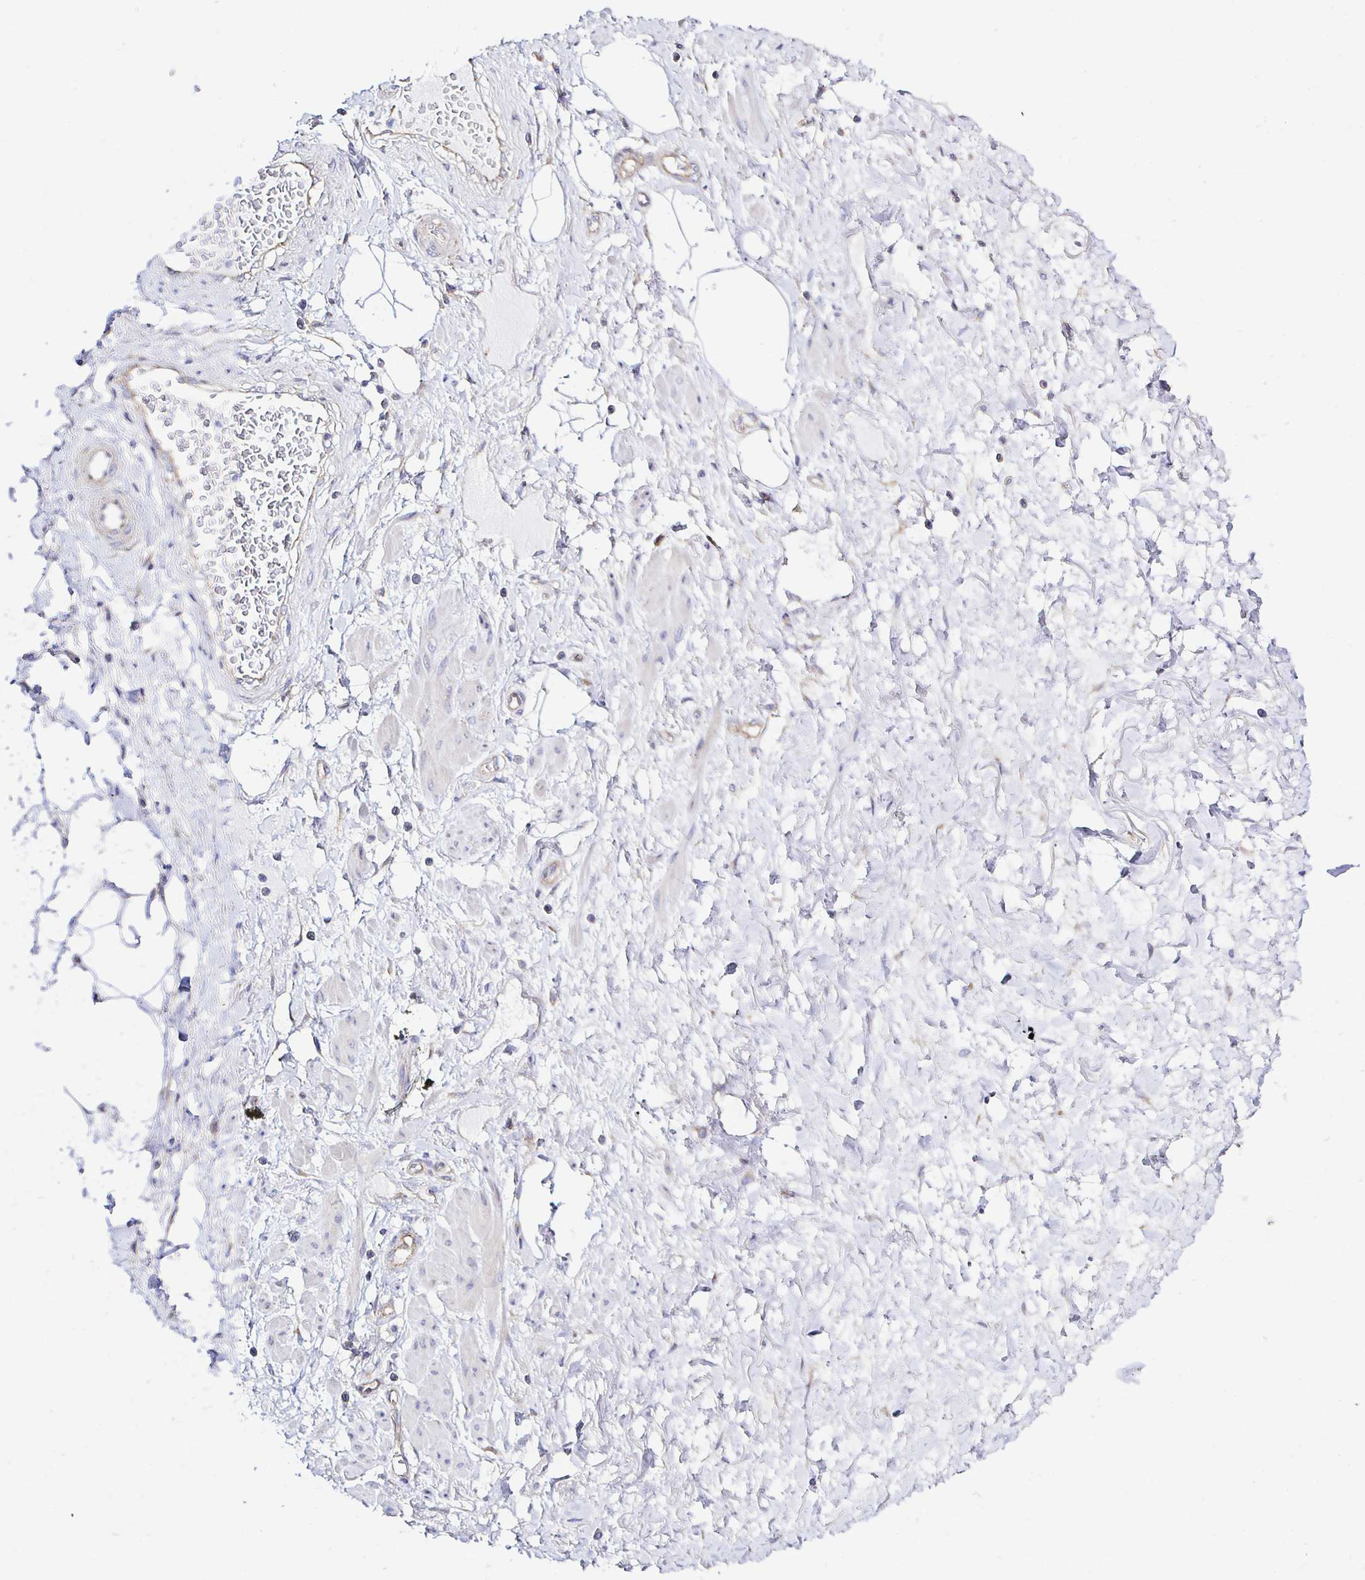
{"staining": {"intensity": "negative", "quantity": "none", "location": "none"}, "tissue": "adipose tissue", "cell_type": "Adipocytes", "image_type": "normal", "snomed": [{"axis": "morphology", "description": "Normal tissue, NOS"}, {"axis": "topography", "description": "Vagina"}, {"axis": "topography", "description": "Peripheral nerve tissue"}], "caption": "DAB immunohistochemical staining of benign human adipose tissue demonstrates no significant expression in adipocytes.", "gene": "ARL4D", "patient": {"sex": "female", "age": 71}}